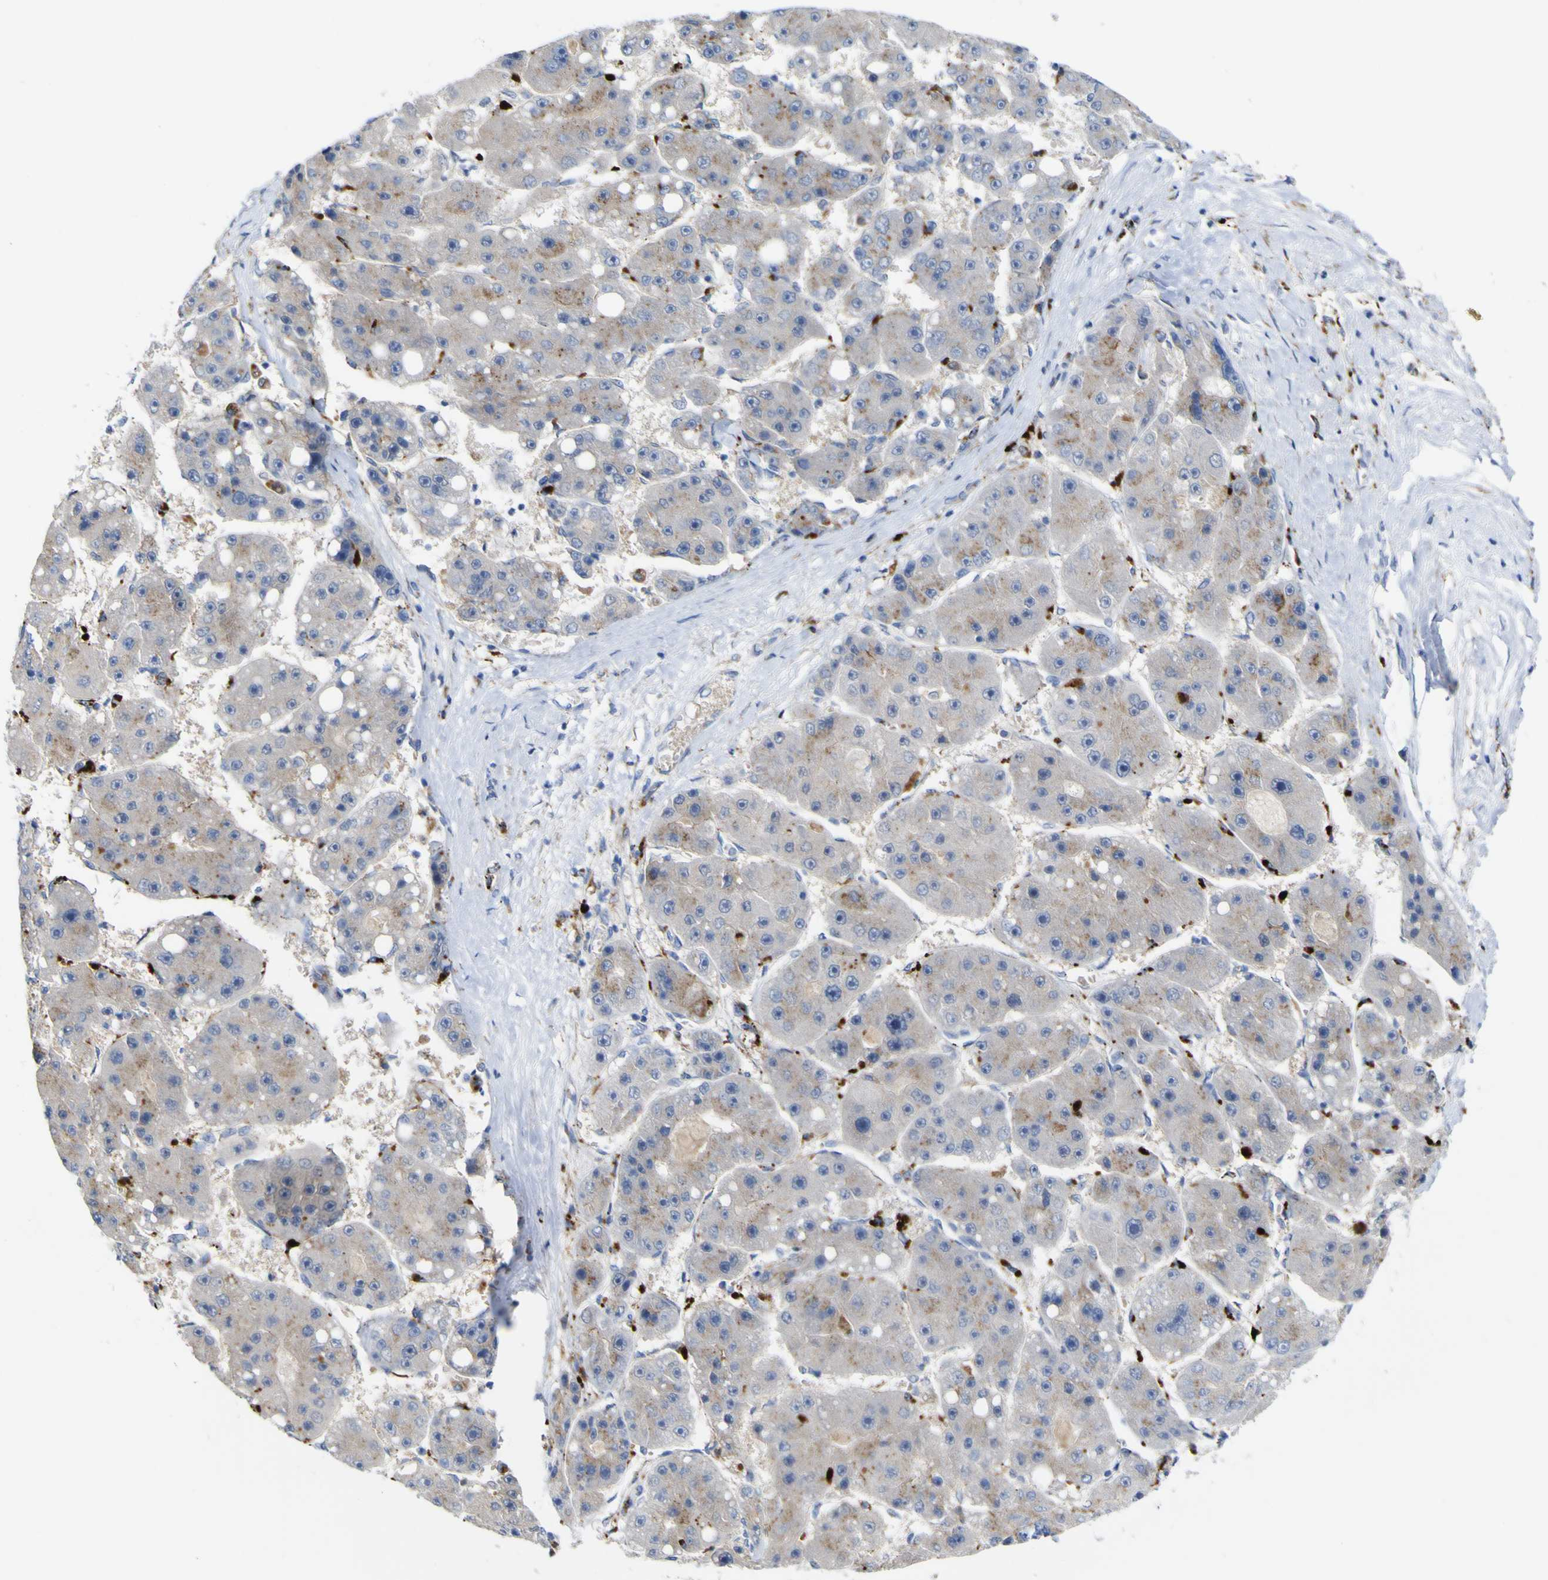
{"staining": {"intensity": "moderate", "quantity": "25%-75%", "location": "cytoplasmic/membranous"}, "tissue": "liver cancer", "cell_type": "Tumor cells", "image_type": "cancer", "snomed": [{"axis": "morphology", "description": "Carcinoma, Hepatocellular, NOS"}, {"axis": "topography", "description": "Liver"}], "caption": "This is a histology image of immunohistochemistry (IHC) staining of liver cancer (hepatocellular carcinoma), which shows moderate staining in the cytoplasmic/membranous of tumor cells.", "gene": "PTPRF", "patient": {"sex": "female", "age": 61}}